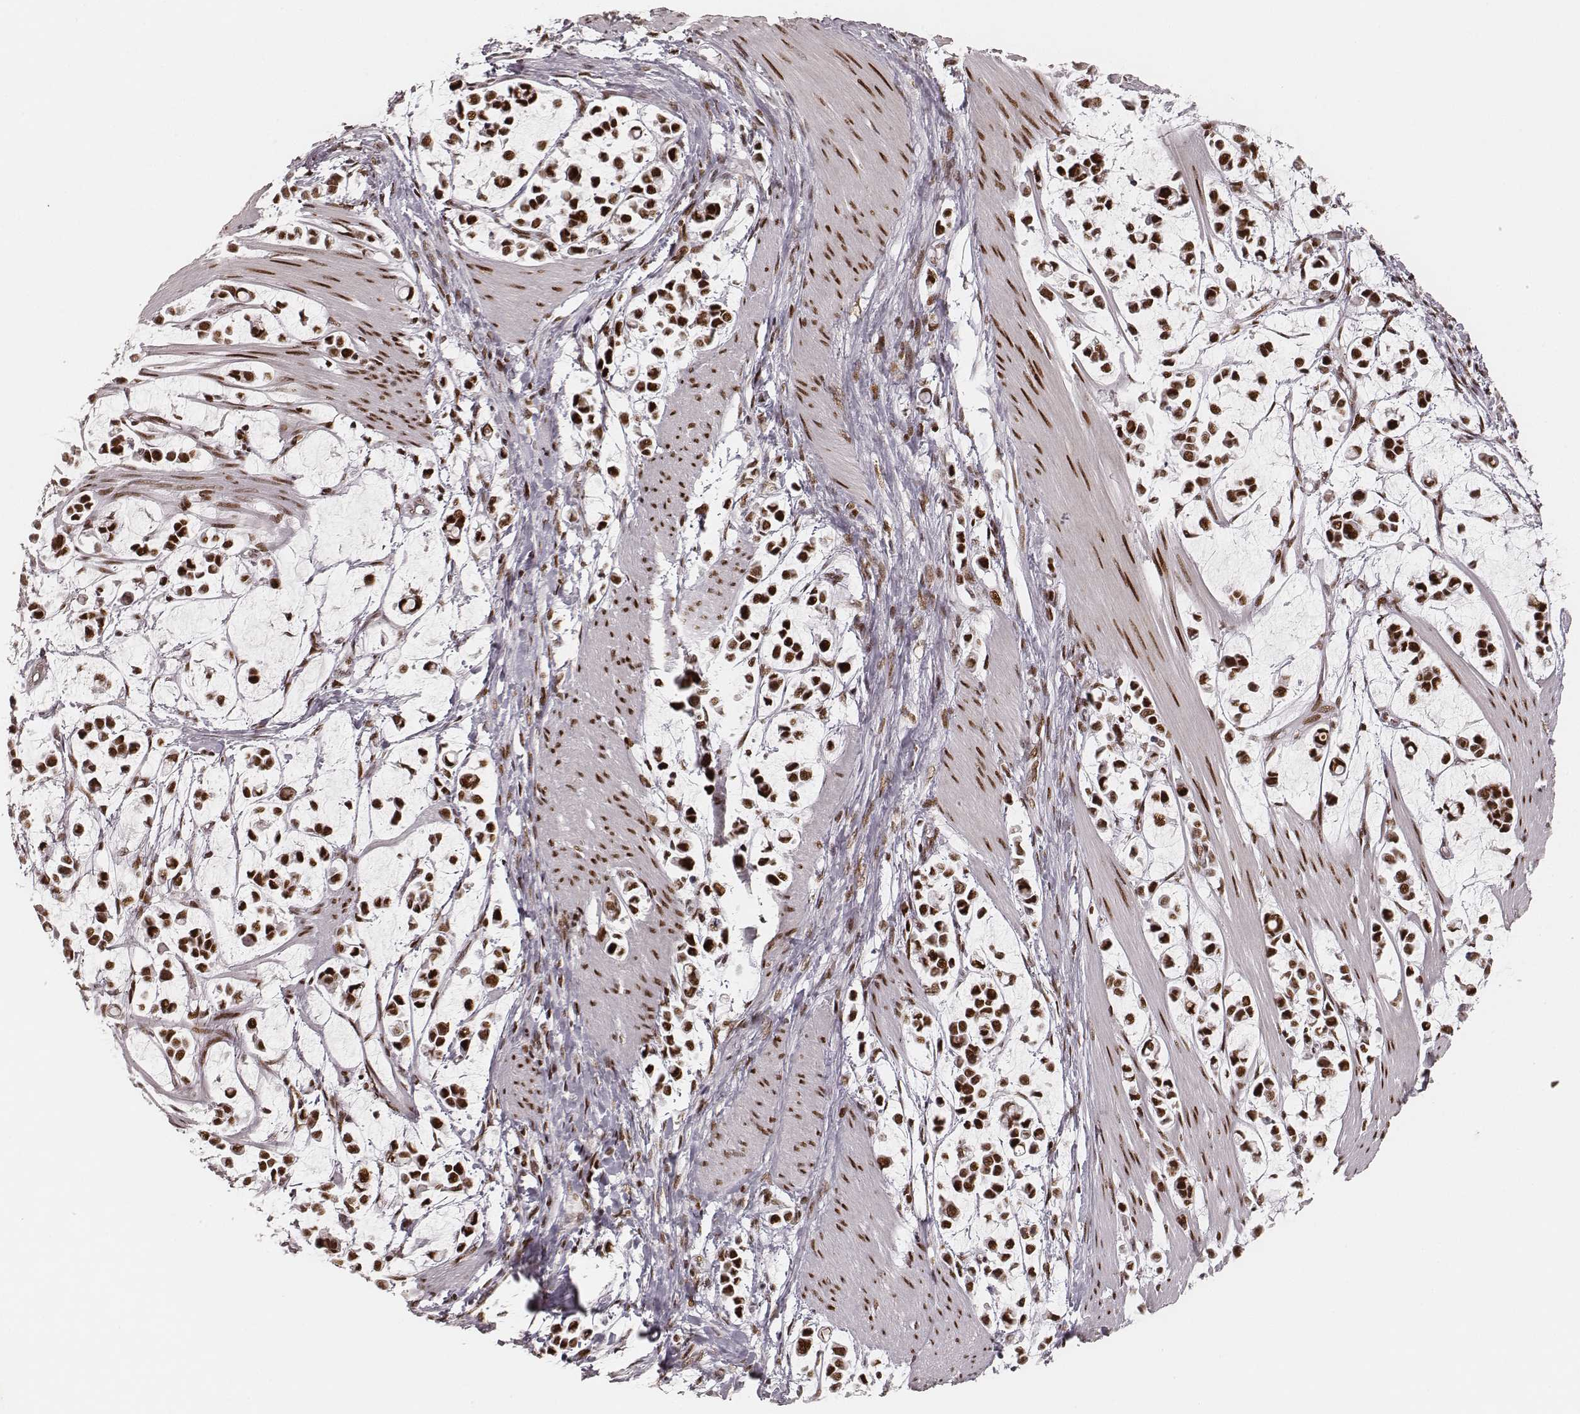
{"staining": {"intensity": "strong", "quantity": ">75%", "location": "nuclear"}, "tissue": "stomach cancer", "cell_type": "Tumor cells", "image_type": "cancer", "snomed": [{"axis": "morphology", "description": "Adenocarcinoma, NOS"}, {"axis": "topography", "description": "Stomach"}], "caption": "Immunohistochemical staining of stomach adenocarcinoma exhibits high levels of strong nuclear positivity in about >75% of tumor cells. The staining is performed using DAB brown chromogen to label protein expression. The nuclei are counter-stained blue using hematoxylin.", "gene": "HNRNPC", "patient": {"sex": "male", "age": 82}}